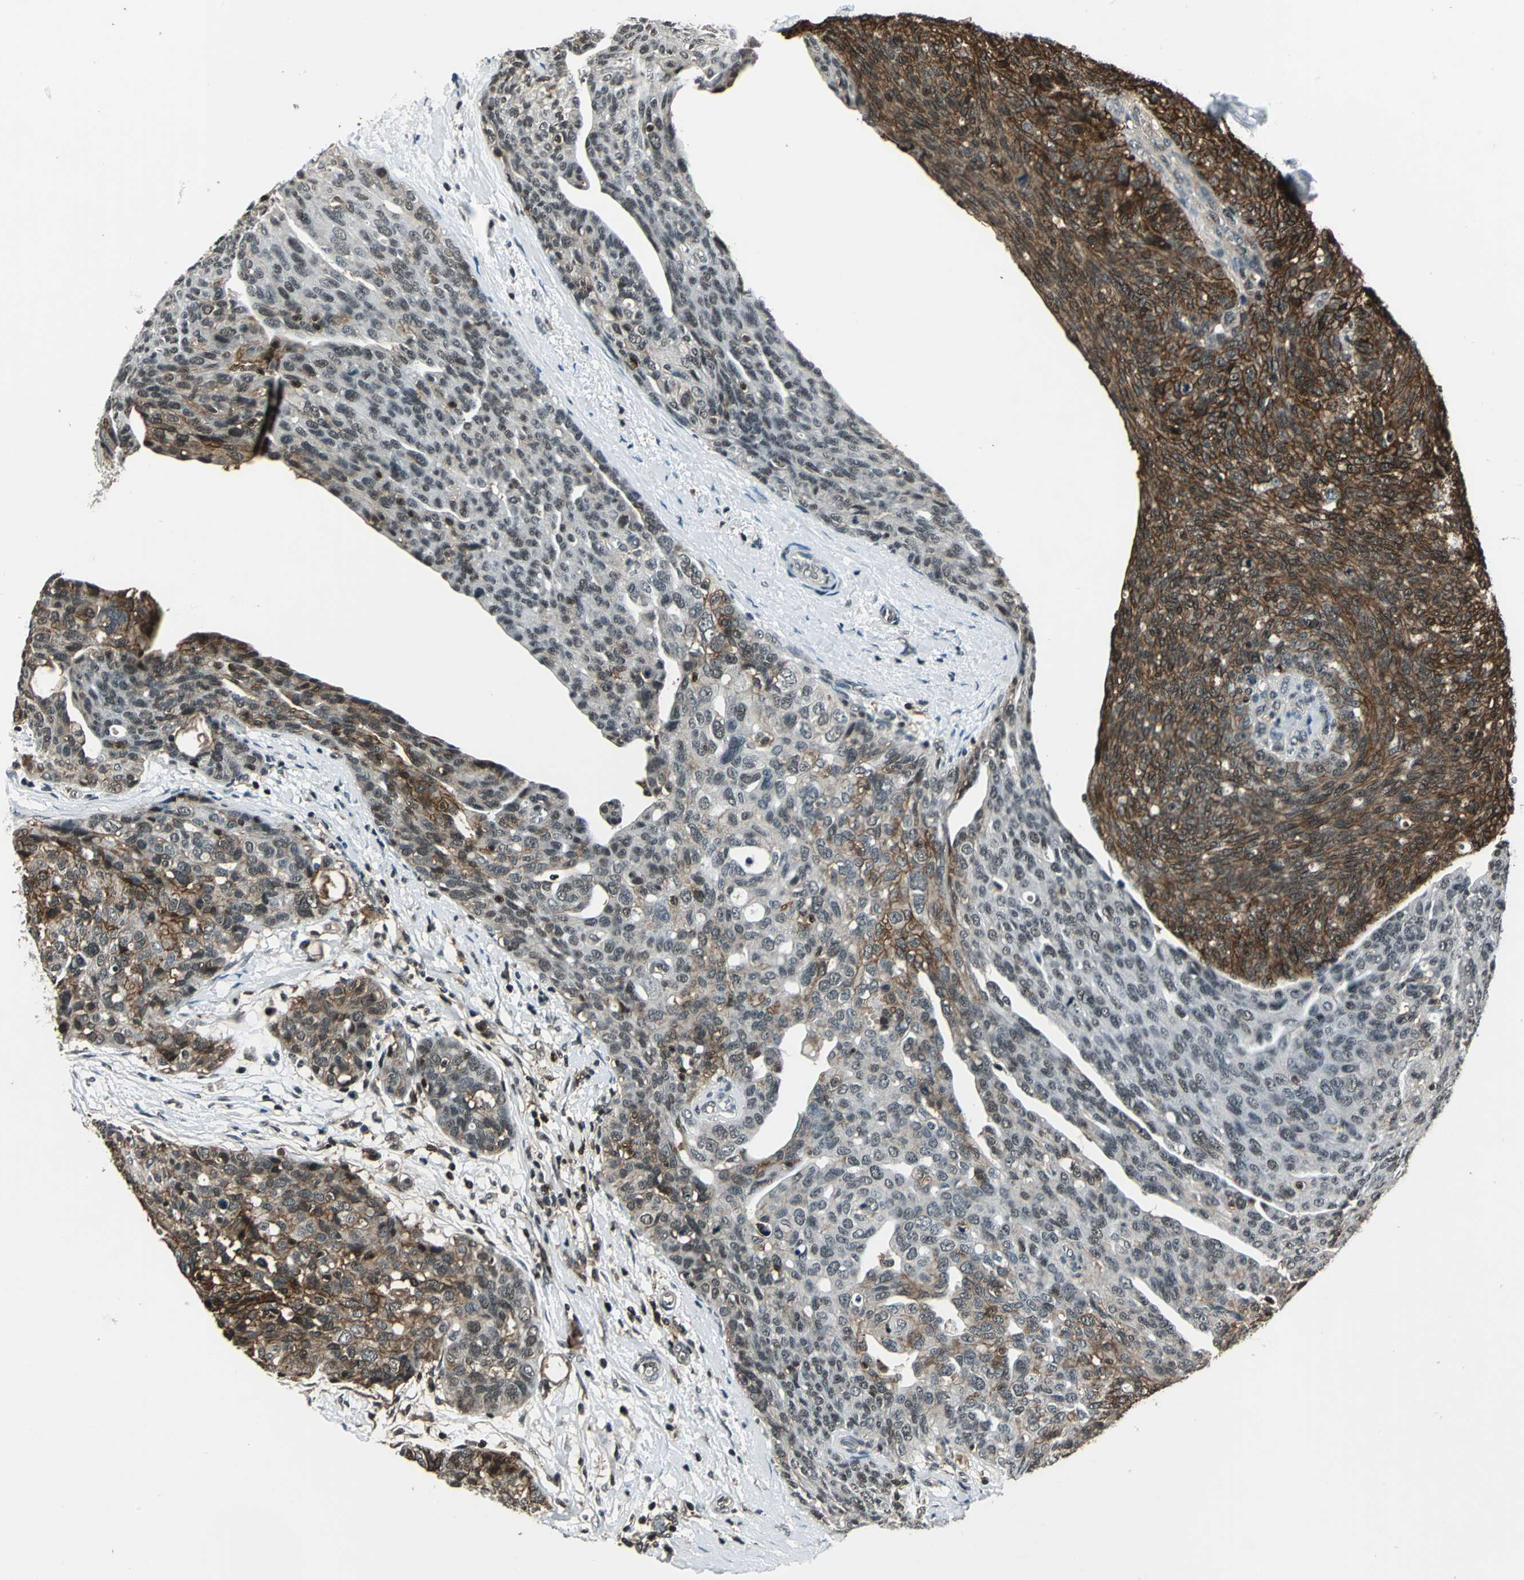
{"staining": {"intensity": "moderate", "quantity": "<25%", "location": "cytoplasmic/membranous,nuclear"}, "tissue": "ovarian cancer", "cell_type": "Tumor cells", "image_type": "cancer", "snomed": [{"axis": "morphology", "description": "Carcinoma, endometroid"}, {"axis": "topography", "description": "Ovary"}], "caption": "The micrograph exhibits a brown stain indicating the presence of a protein in the cytoplasmic/membranous and nuclear of tumor cells in ovarian cancer.", "gene": "NR2C2", "patient": {"sex": "female", "age": 60}}